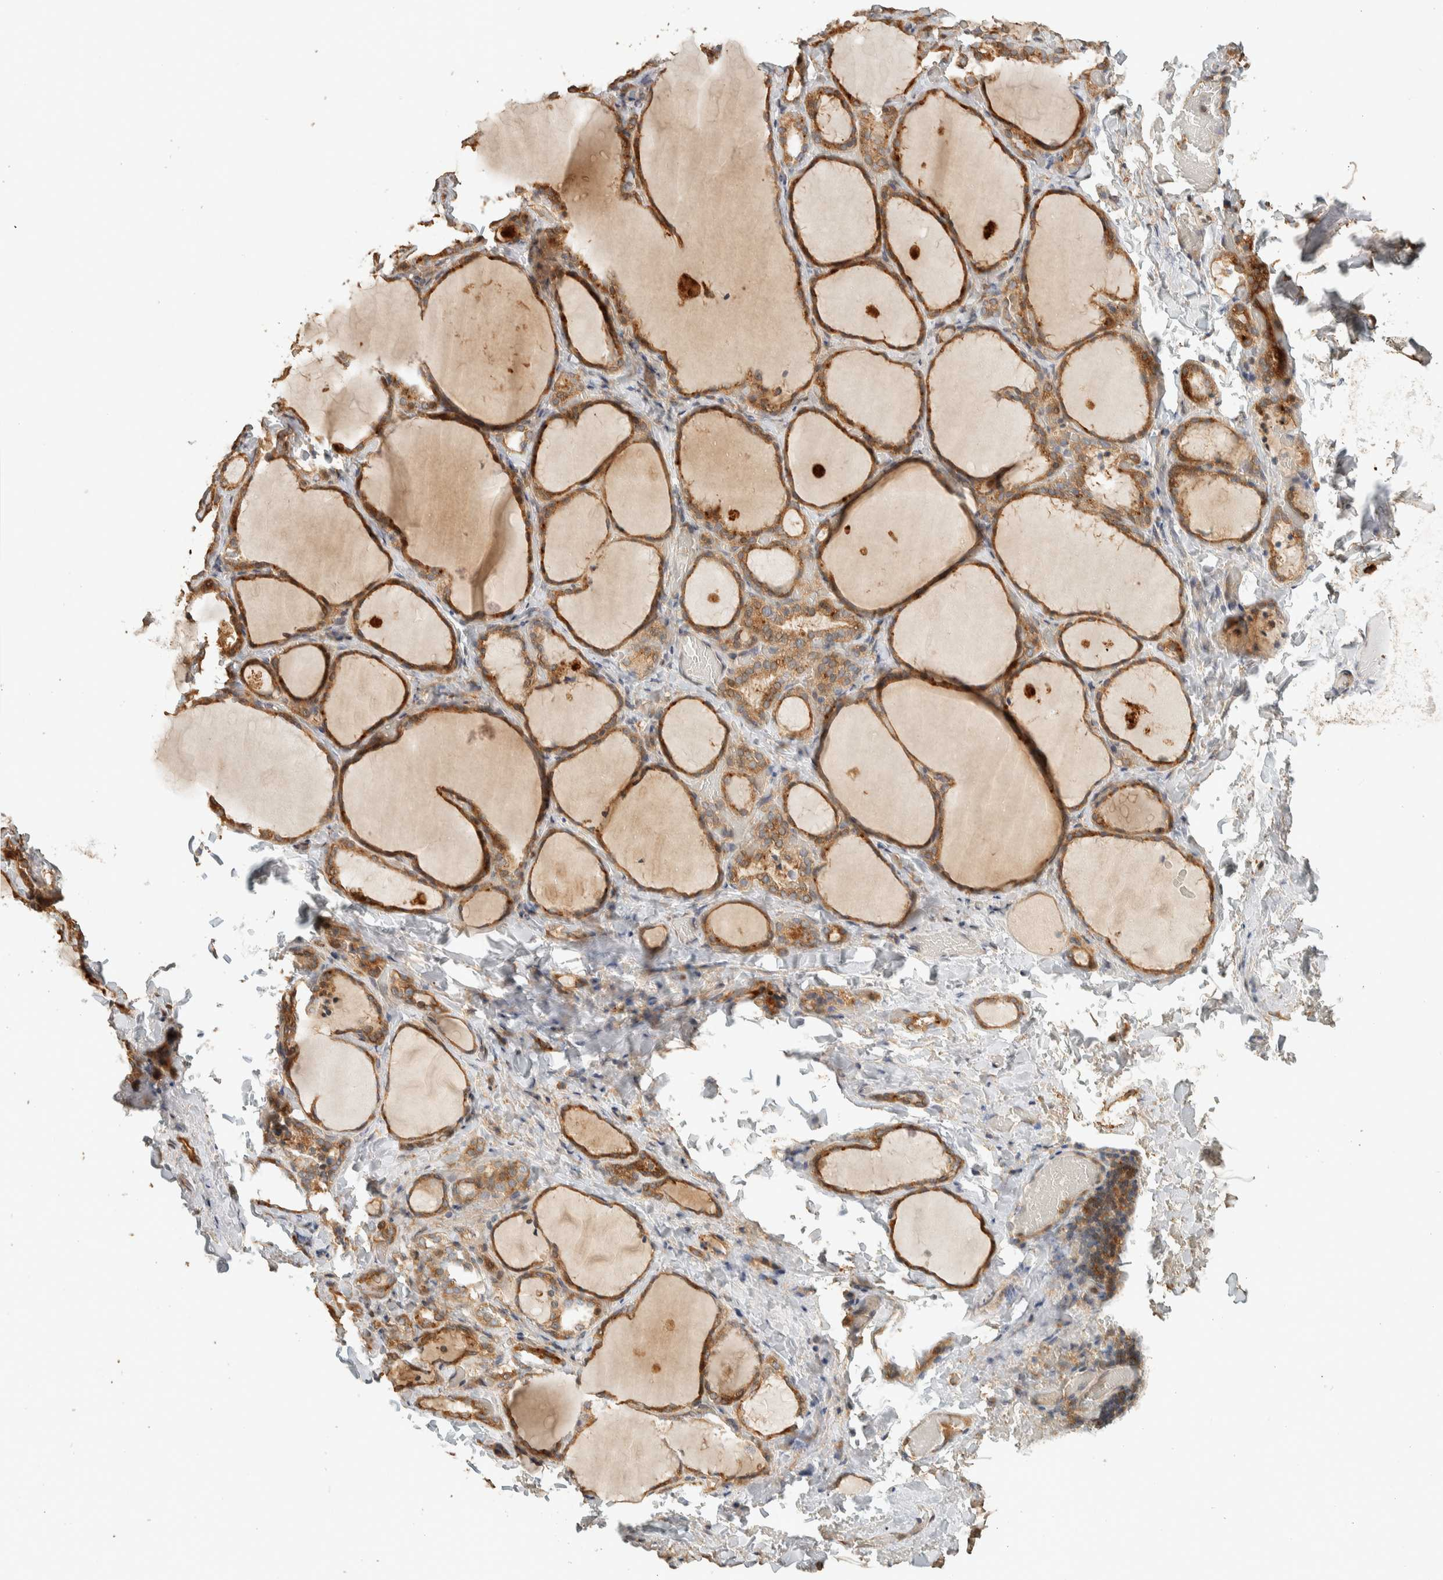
{"staining": {"intensity": "moderate", "quantity": ">75%", "location": "cytoplasmic/membranous"}, "tissue": "thyroid gland", "cell_type": "Glandular cells", "image_type": "normal", "snomed": [{"axis": "morphology", "description": "Normal tissue, NOS"}, {"axis": "morphology", "description": "Papillary adenocarcinoma, NOS"}, {"axis": "topography", "description": "Thyroid gland"}], "caption": "An IHC micrograph of benign tissue is shown. Protein staining in brown labels moderate cytoplasmic/membranous positivity in thyroid gland within glandular cells.", "gene": "EXOC7", "patient": {"sex": "female", "age": 30}}